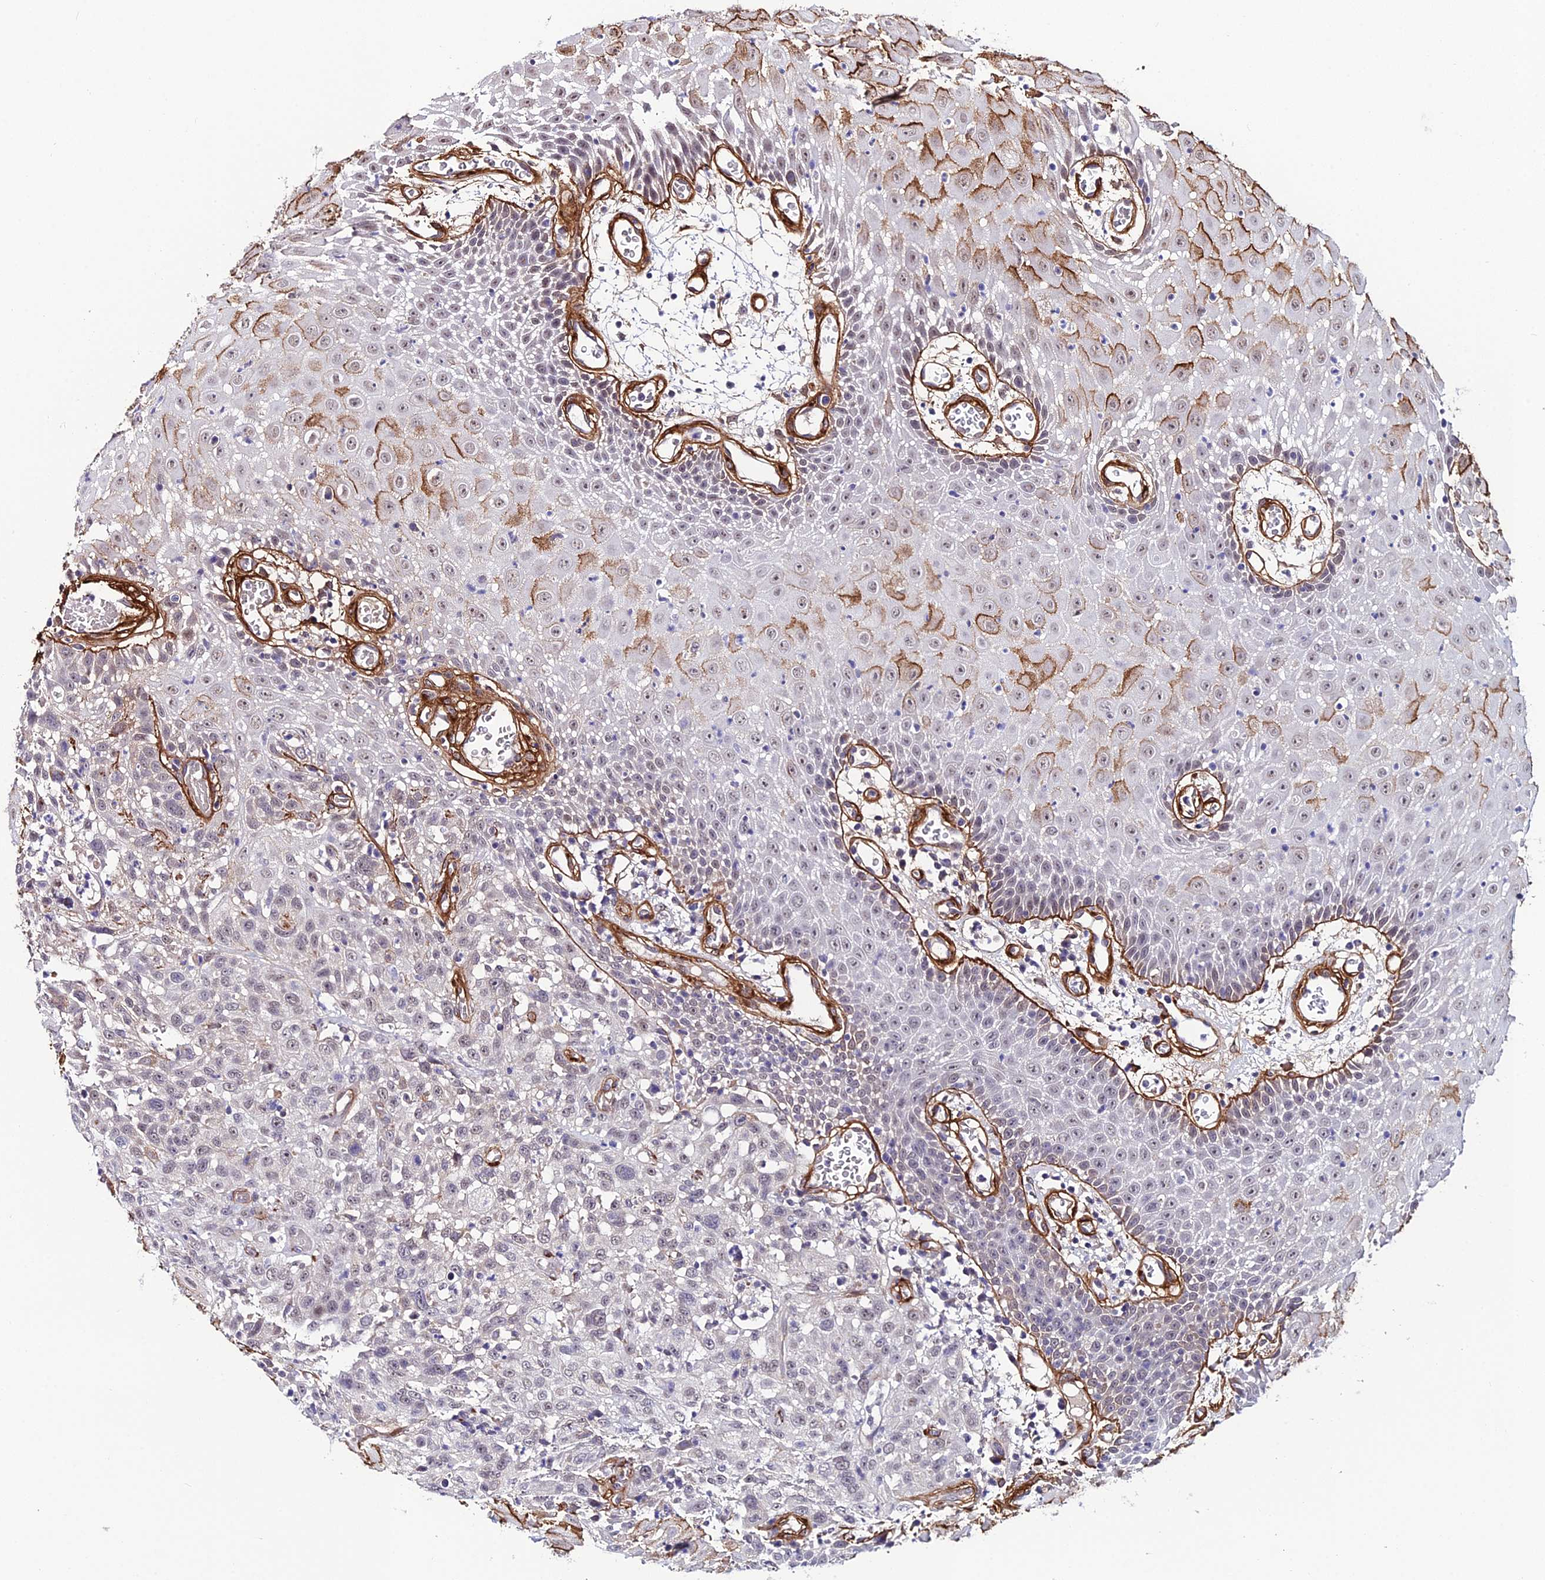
{"staining": {"intensity": "moderate", "quantity": "25%-75%", "location": "cytoplasmic/membranous,nuclear"}, "tissue": "oral mucosa", "cell_type": "Squamous epithelial cells", "image_type": "normal", "snomed": [{"axis": "morphology", "description": "Normal tissue, NOS"}, {"axis": "topography", "description": "Skeletal muscle"}, {"axis": "topography", "description": "Oral tissue"}, {"axis": "topography", "description": "Salivary gland"}, {"axis": "topography", "description": "Peripheral nerve tissue"}], "caption": "The histopathology image reveals immunohistochemical staining of normal oral mucosa. There is moderate cytoplasmic/membranous,nuclear positivity is seen in about 25%-75% of squamous epithelial cells.", "gene": "SYT15B", "patient": {"sex": "male", "age": 54}}